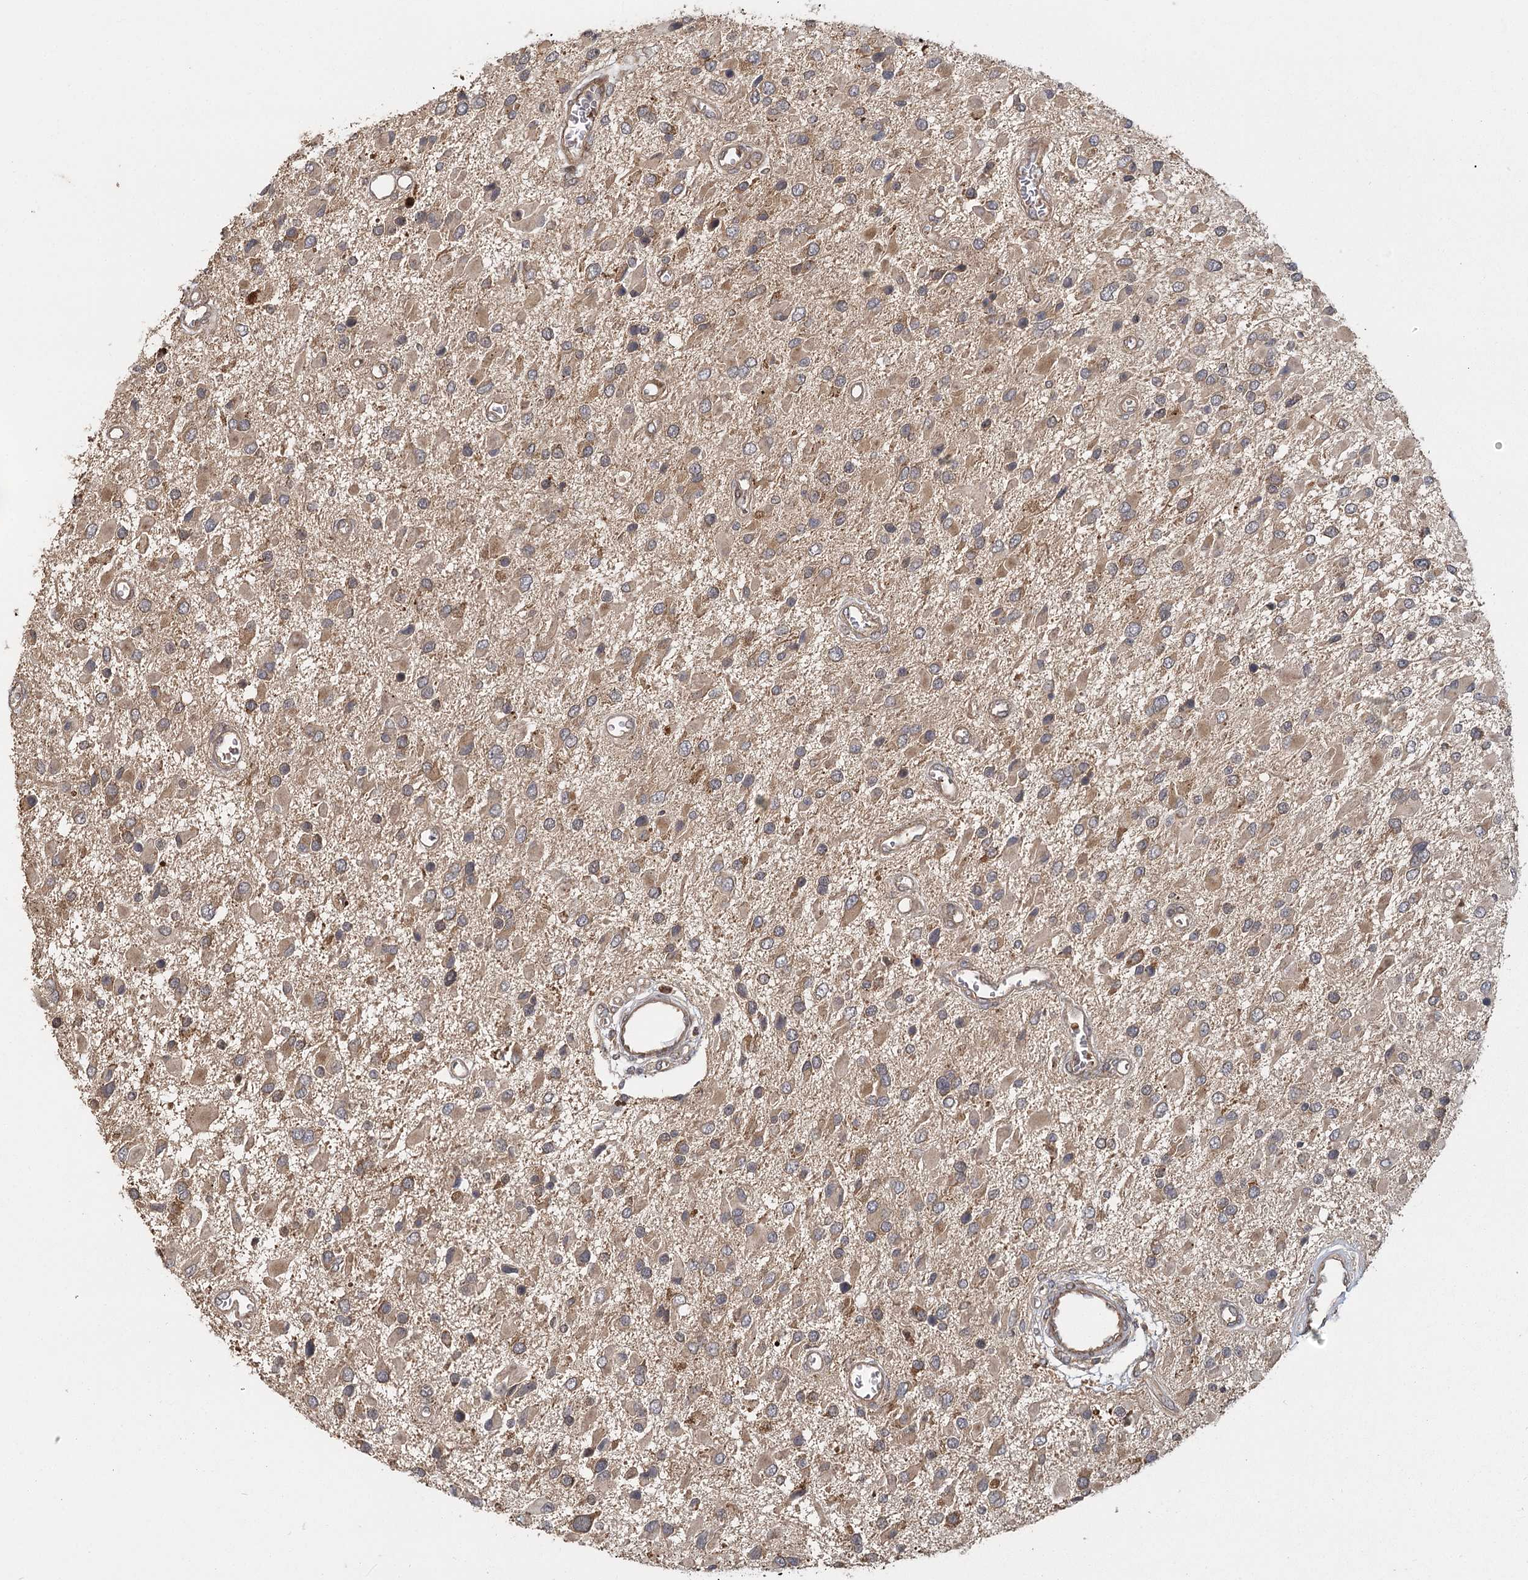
{"staining": {"intensity": "moderate", "quantity": "25%-75%", "location": "cytoplasmic/membranous"}, "tissue": "glioma", "cell_type": "Tumor cells", "image_type": "cancer", "snomed": [{"axis": "morphology", "description": "Glioma, malignant, High grade"}, {"axis": "topography", "description": "Brain"}], "caption": "Malignant glioma (high-grade) stained with a protein marker demonstrates moderate staining in tumor cells.", "gene": "RAPGEF6", "patient": {"sex": "male", "age": 53}}